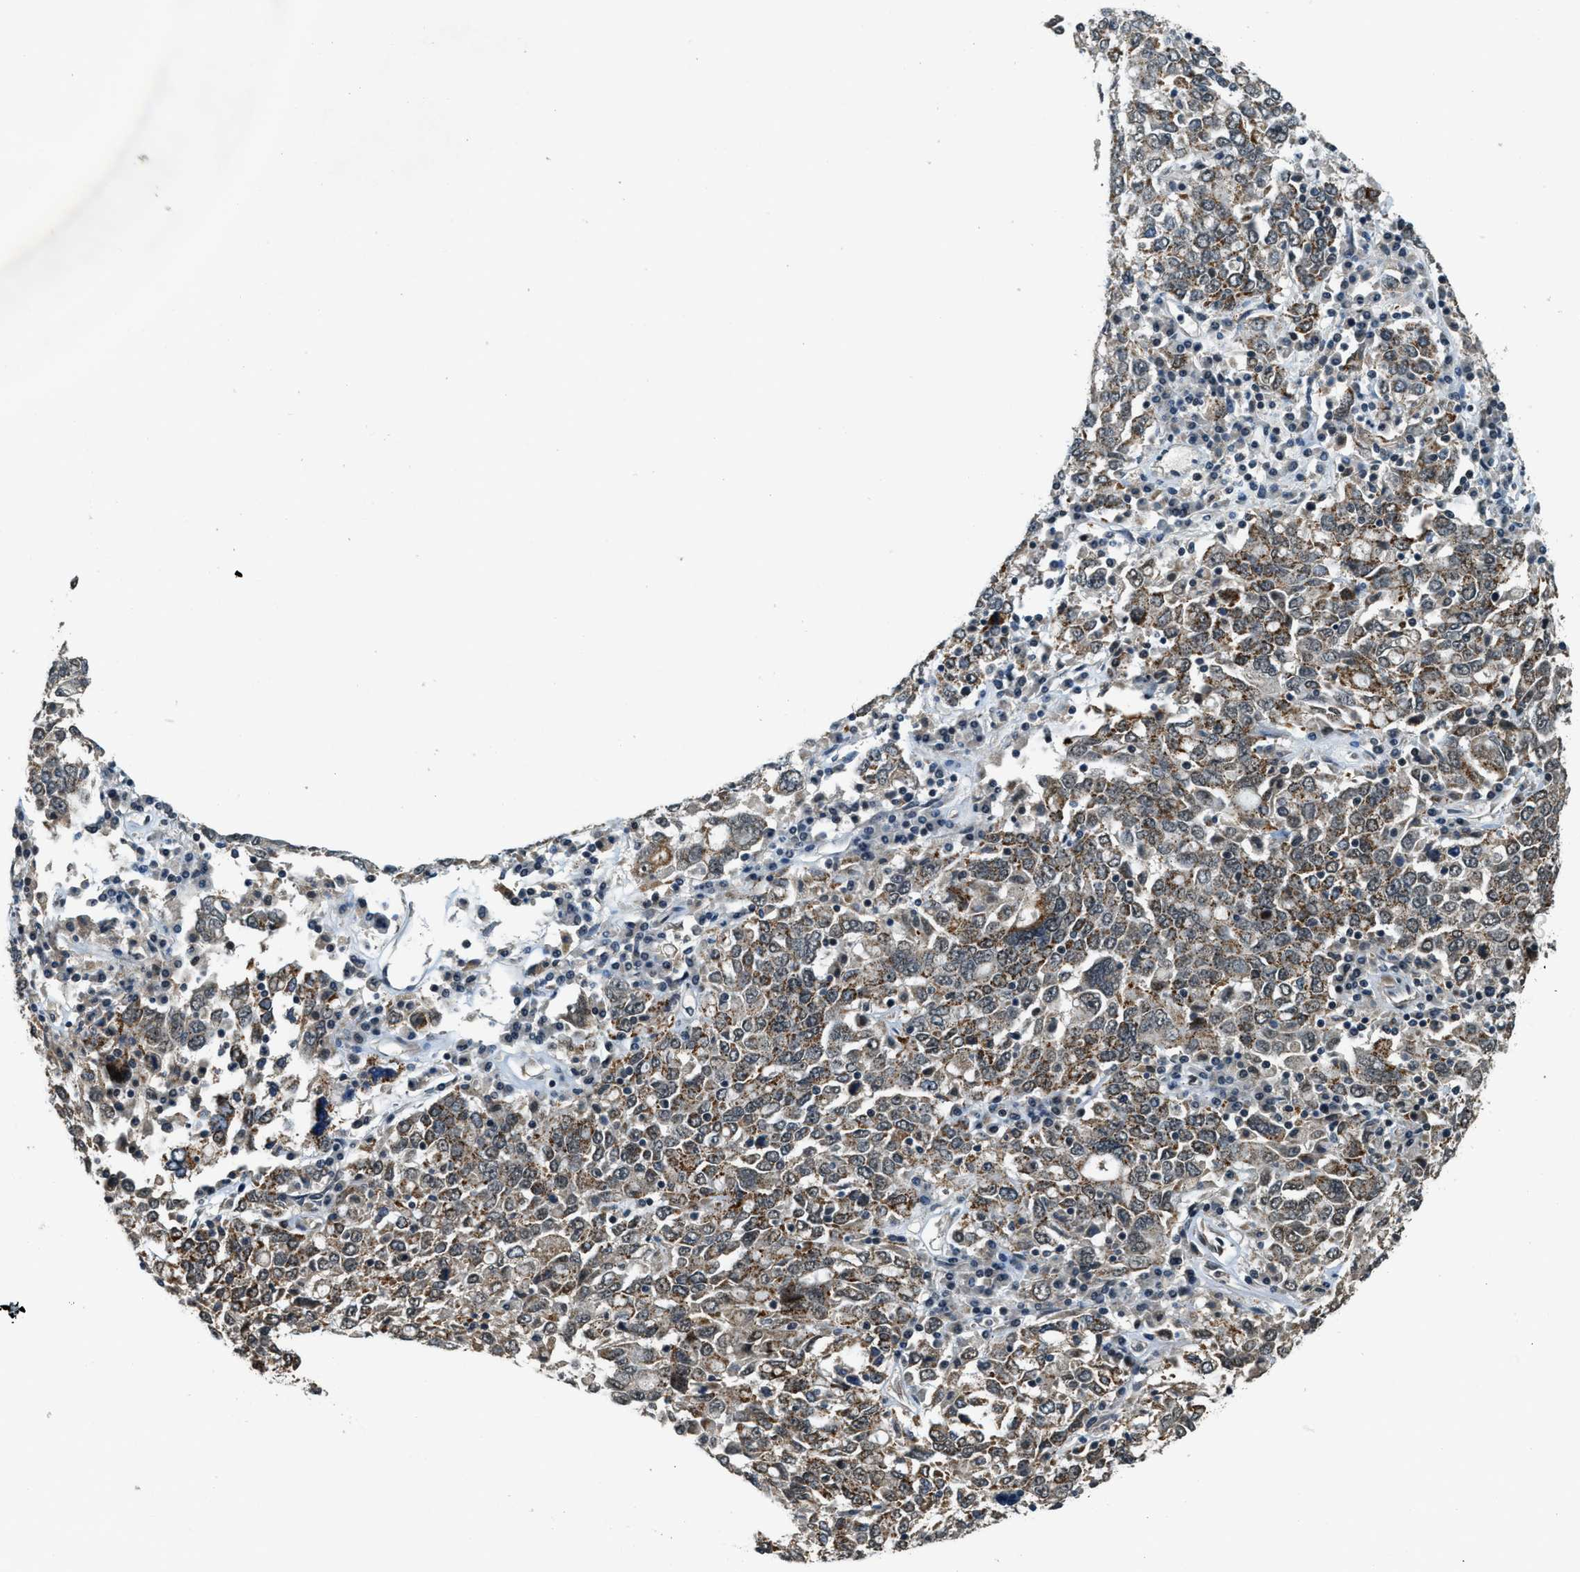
{"staining": {"intensity": "moderate", "quantity": ">75%", "location": "cytoplasmic/membranous"}, "tissue": "ovarian cancer", "cell_type": "Tumor cells", "image_type": "cancer", "snomed": [{"axis": "morphology", "description": "Carcinoma, endometroid"}, {"axis": "topography", "description": "Ovary"}], "caption": "An image of human ovarian endometroid carcinoma stained for a protein reveals moderate cytoplasmic/membranous brown staining in tumor cells. (brown staining indicates protein expression, while blue staining denotes nuclei).", "gene": "MED21", "patient": {"sex": "female", "age": 62}}